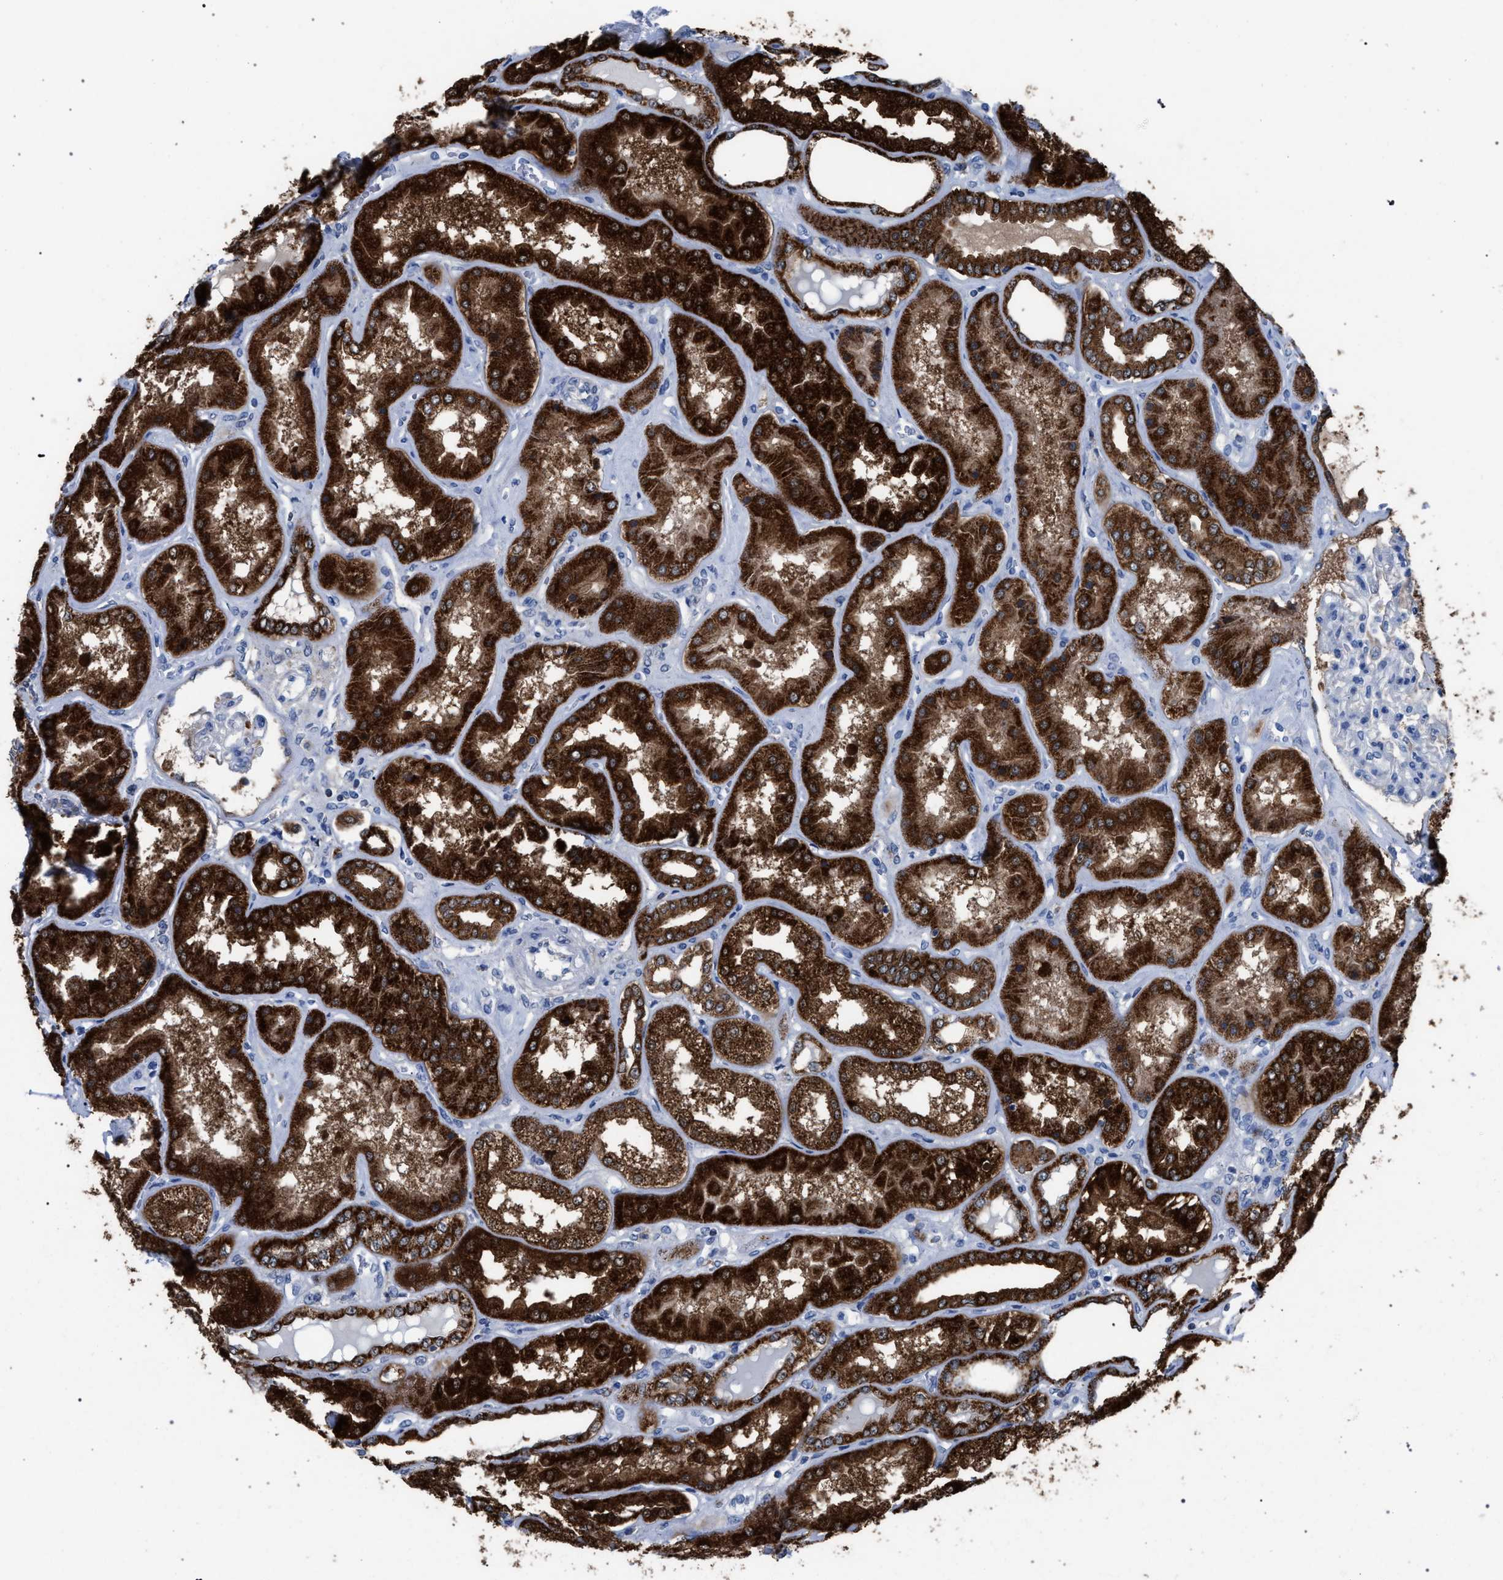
{"staining": {"intensity": "negative", "quantity": "none", "location": "none"}, "tissue": "kidney", "cell_type": "Cells in glomeruli", "image_type": "normal", "snomed": [{"axis": "morphology", "description": "Normal tissue, NOS"}, {"axis": "topography", "description": "Kidney"}], "caption": "This is an immunohistochemistry (IHC) histopathology image of normal kidney. There is no positivity in cells in glomeruli.", "gene": "CRYZ", "patient": {"sex": "female", "age": 56}}